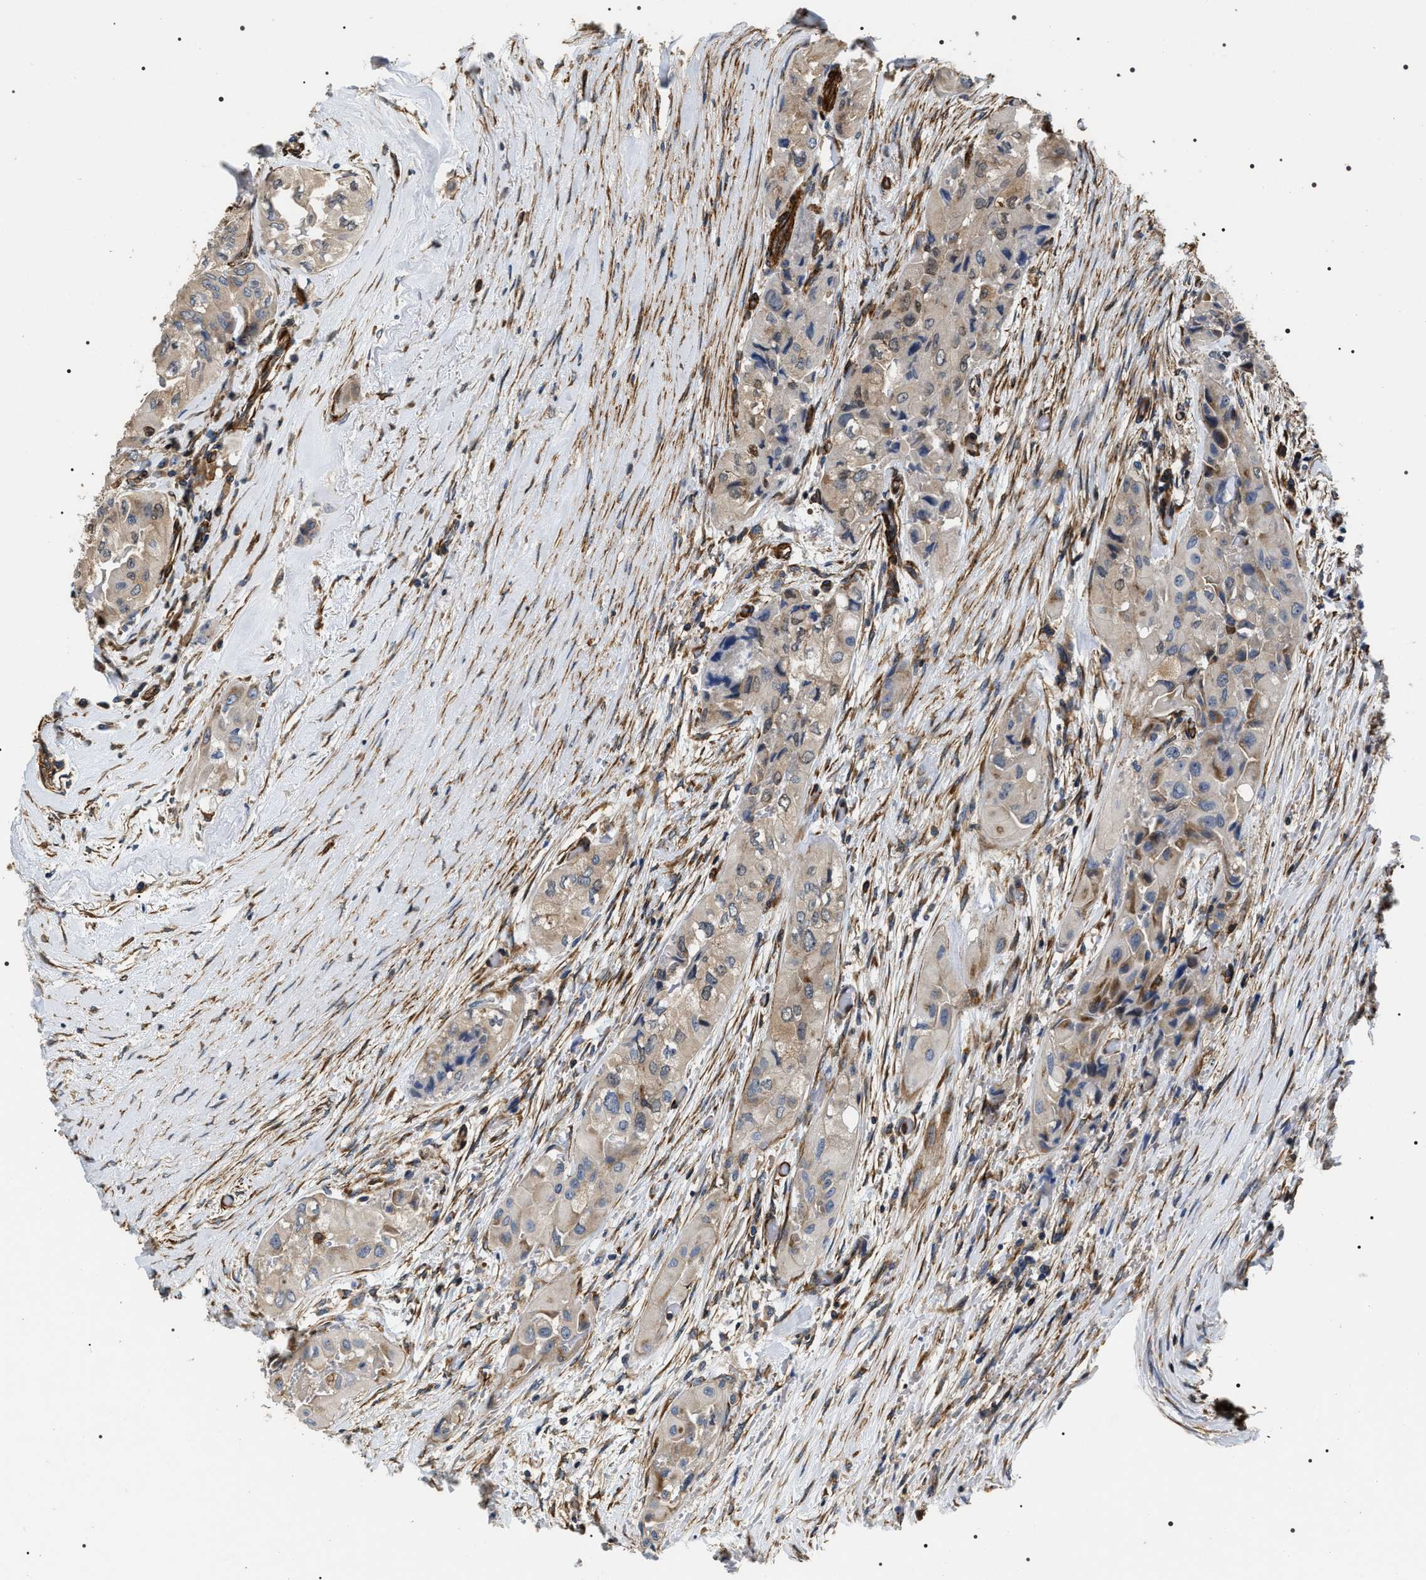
{"staining": {"intensity": "negative", "quantity": "none", "location": "none"}, "tissue": "thyroid cancer", "cell_type": "Tumor cells", "image_type": "cancer", "snomed": [{"axis": "morphology", "description": "Papillary adenocarcinoma, NOS"}, {"axis": "topography", "description": "Thyroid gland"}], "caption": "Immunohistochemical staining of human thyroid cancer (papillary adenocarcinoma) reveals no significant staining in tumor cells.", "gene": "ZC3HAV1L", "patient": {"sex": "female", "age": 59}}